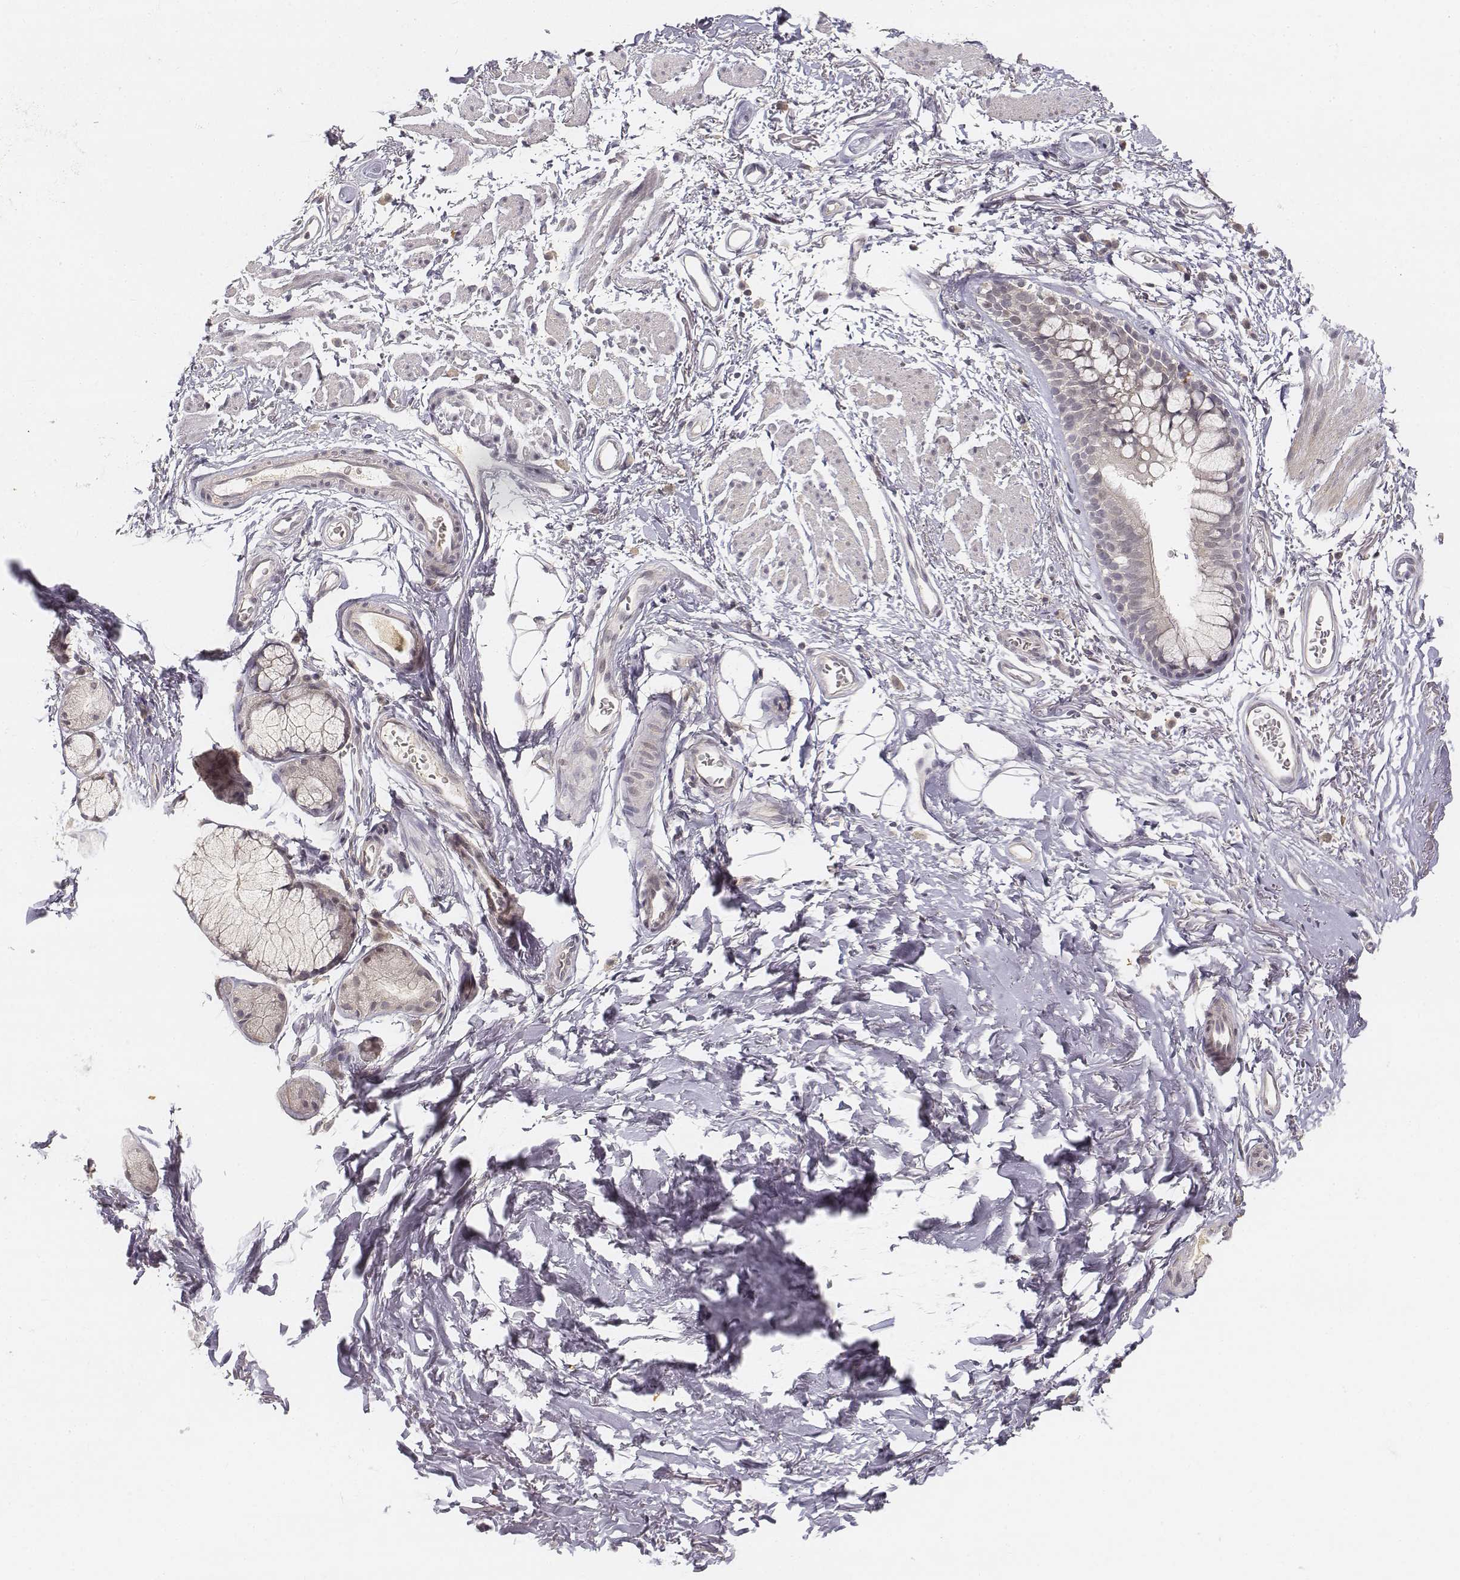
{"staining": {"intensity": "negative", "quantity": "none", "location": "none"}, "tissue": "adipose tissue", "cell_type": "Adipocytes", "image_type": "normal", "snomed": [{"axis": "morphology", "description": "Normal tissue, NOS"}, {"axis": "topography", "description": "Cartilage tissue"}, {"axis": "topography", "description": "Bronchus"}], "caption": "DAB immunohistochemical staining of normal adipose tissue exhibits no significant staining in adipocytes.", "gene": "FANCD2", "patient": {"sex": "female", "age": 79}}